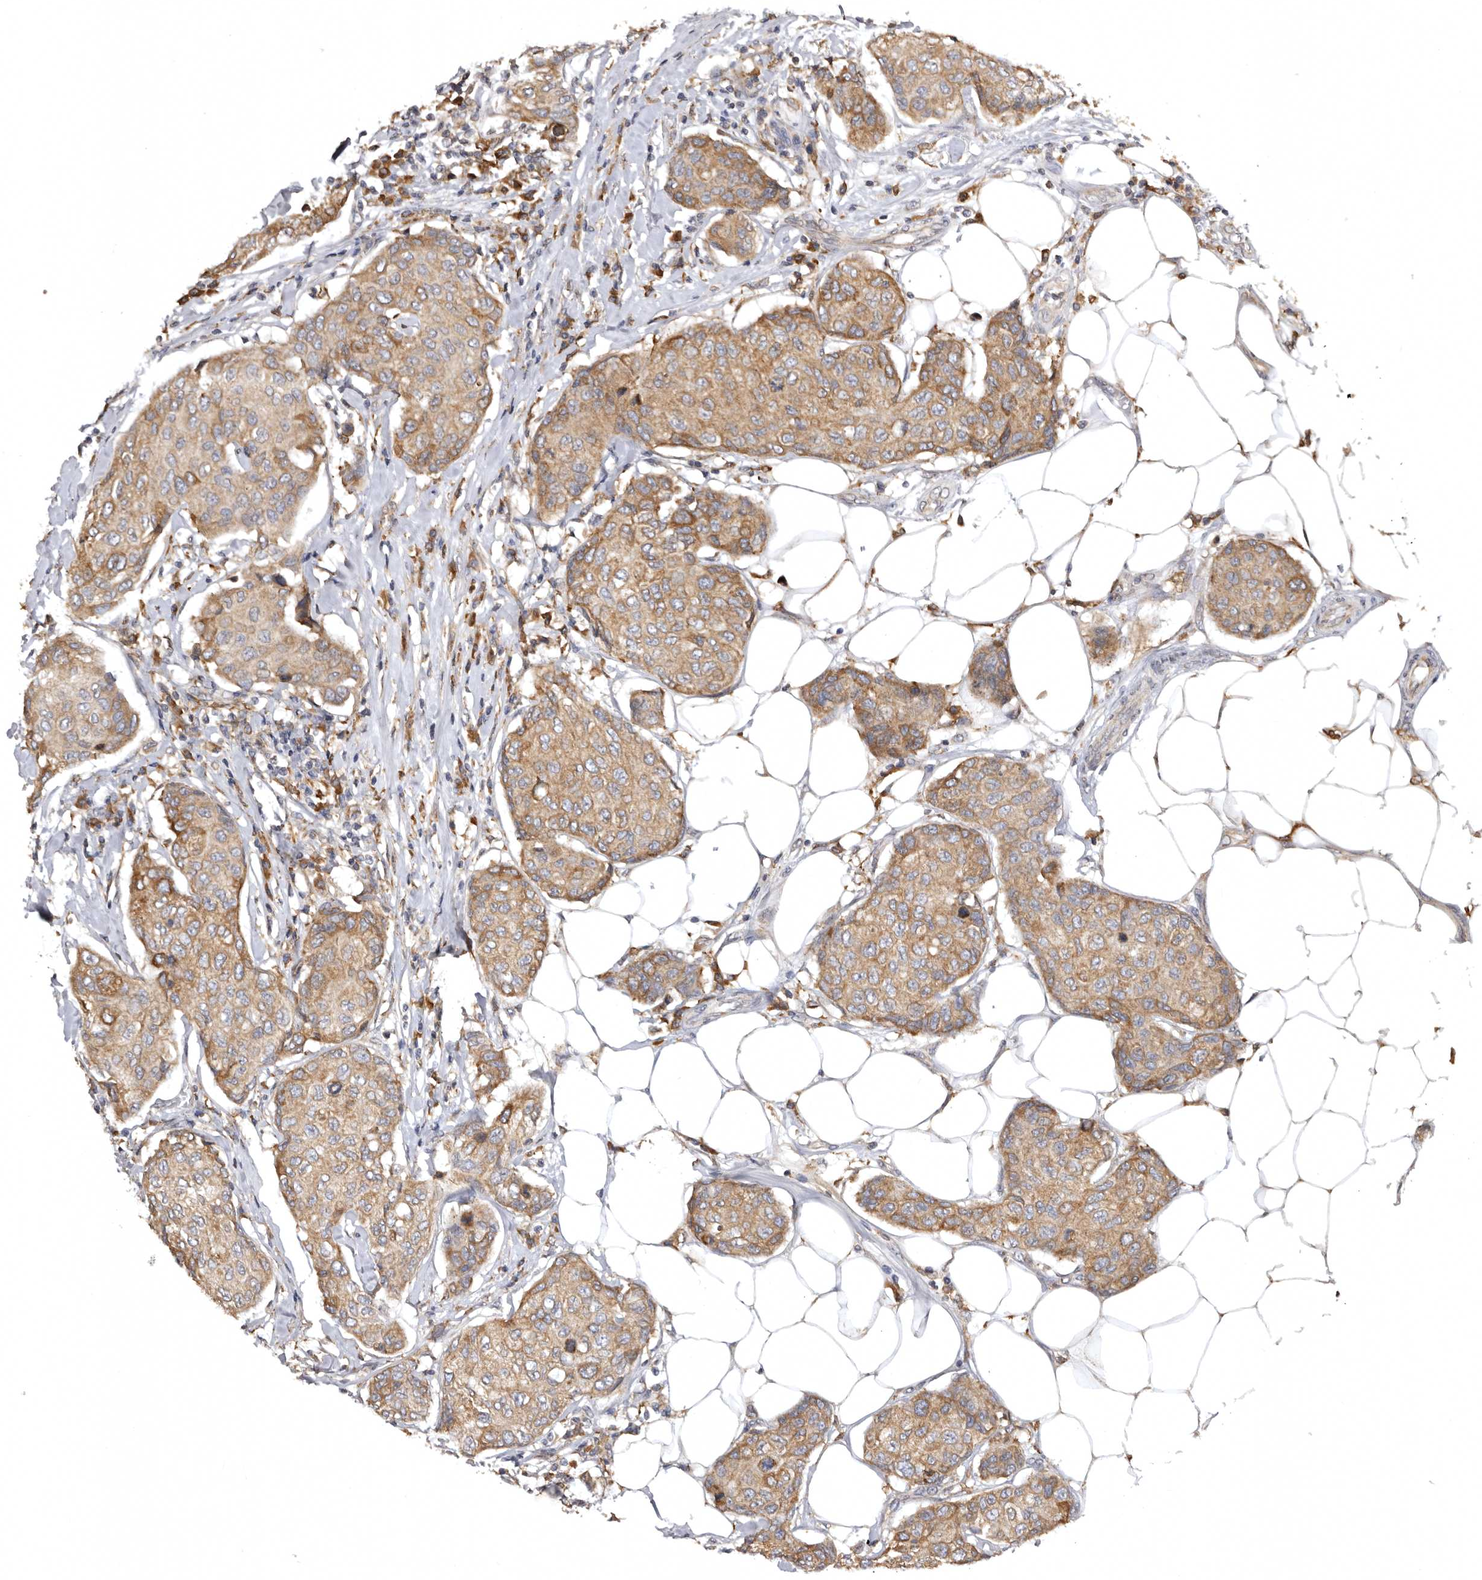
{"staining": {"intensity": "moderate", "quantity": ">75%", "location": "cytoplasmic/membranous"}, "tissue": "breast cancer", "cell_type": "Tumor cells", "image_type": "cancer", "snomed": [{"axis": "morphology", "description": "Duct carcinoma"}, {"axis": "topography", "description": "Breast"}], "caption": "A histopathology image of human breast cancer (intraductal carcinoma) stained for a protein displays moderate cytoplasmic/membranous brown staining in tumor cells.", "gene": "INKA2", "patient": {"sex": "female", "age": 80}}